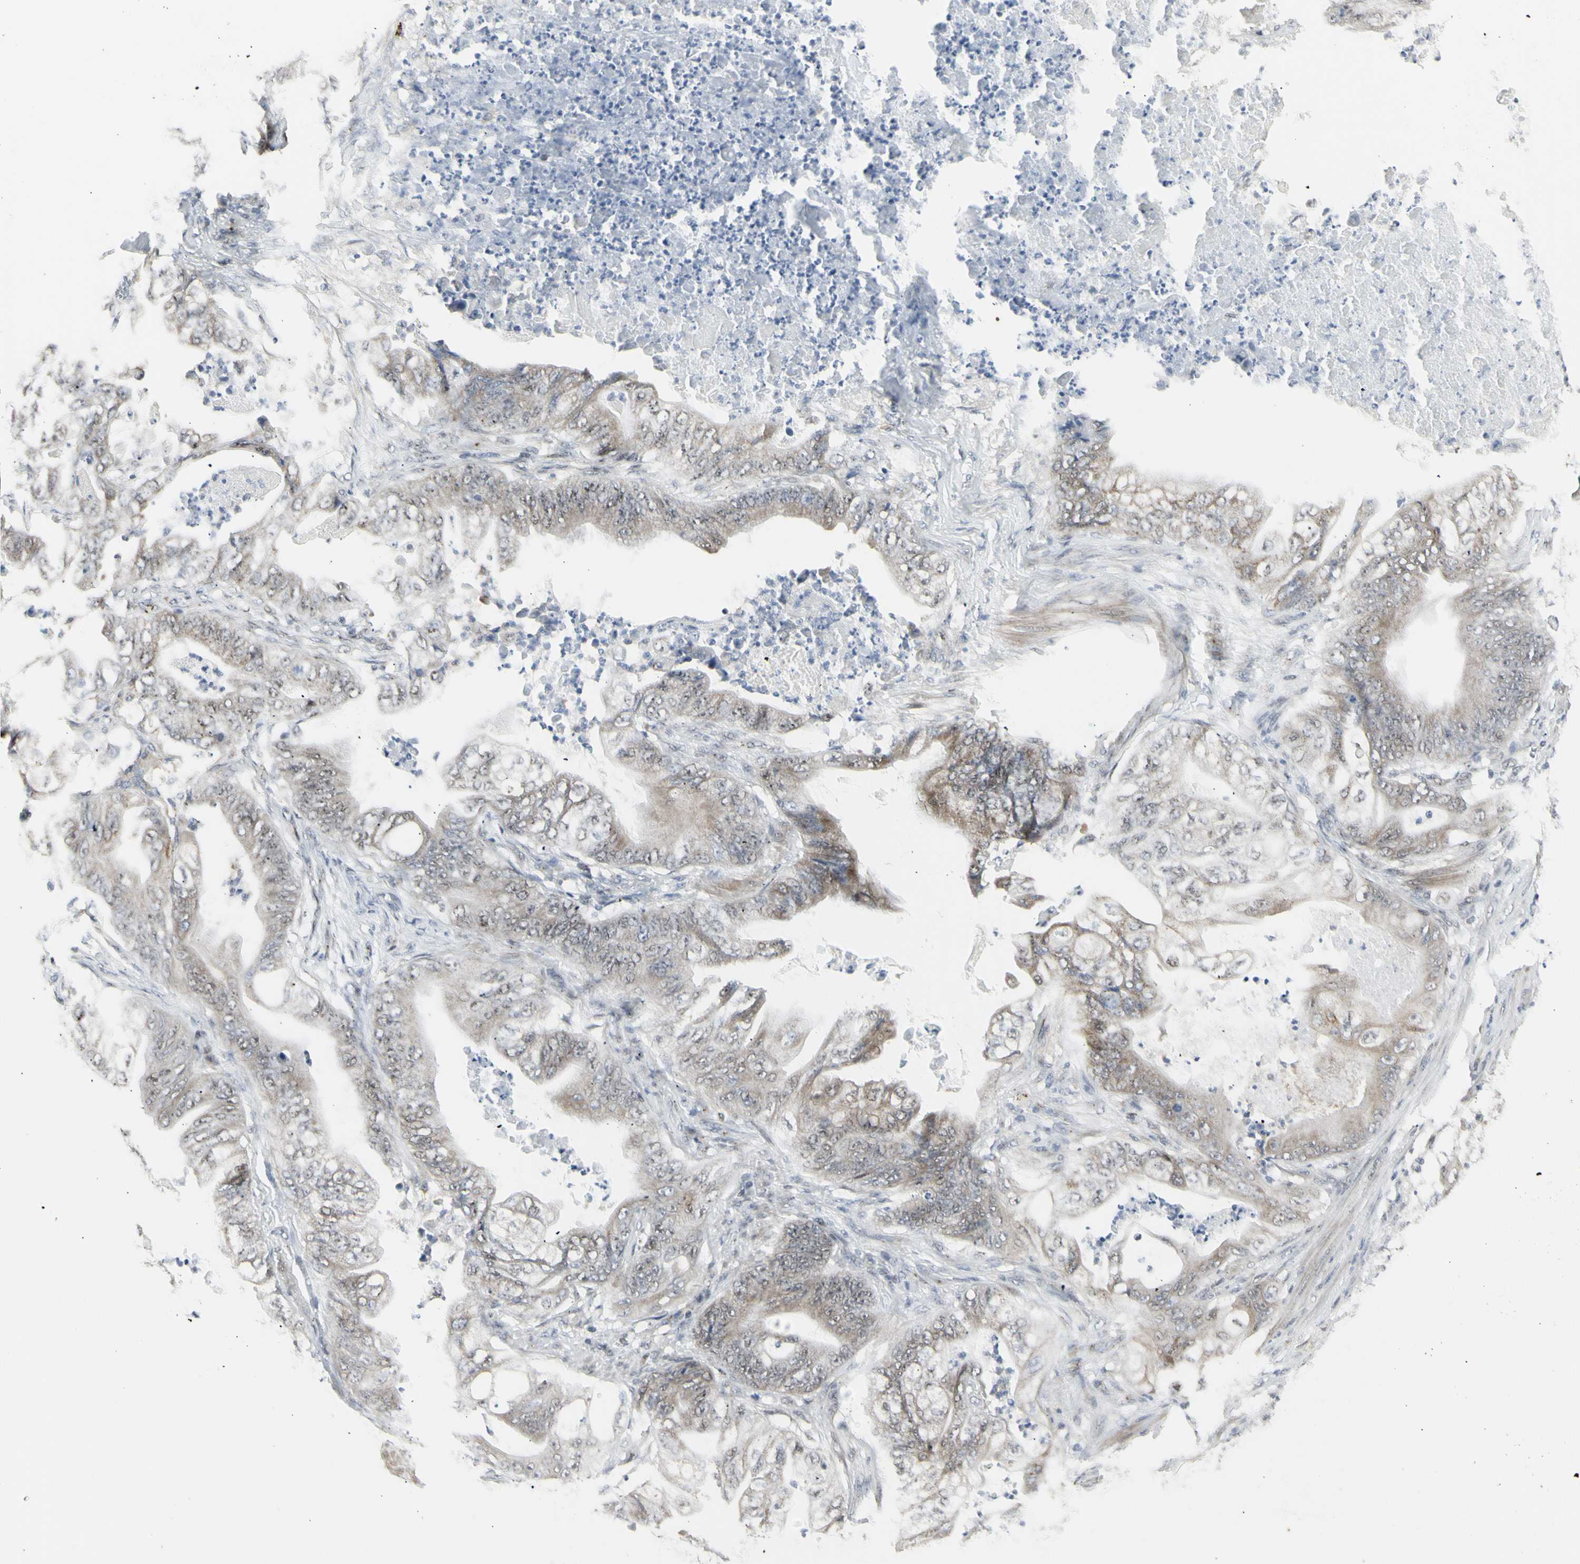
{"staining": {"intensity": "negative", "quantity": "none", "location": "none"}, "tissue": "stomach cancer", "cell_type": "Tumor cells", "image_type": "cancer", "snomed": [{"axis": "morphology", "description": "Adenocarcinoma, NOS"}, {"axis": "topography", "description": "Stomach"}], "caption": "An immunohistochemistry micrograph of stomach adenocarcinoma is shown. There is no staining in tumor cells of stomach adenocarcinoma.", "gene": "DHRS7B", "patient": {"sex": "female", "age": 73}}